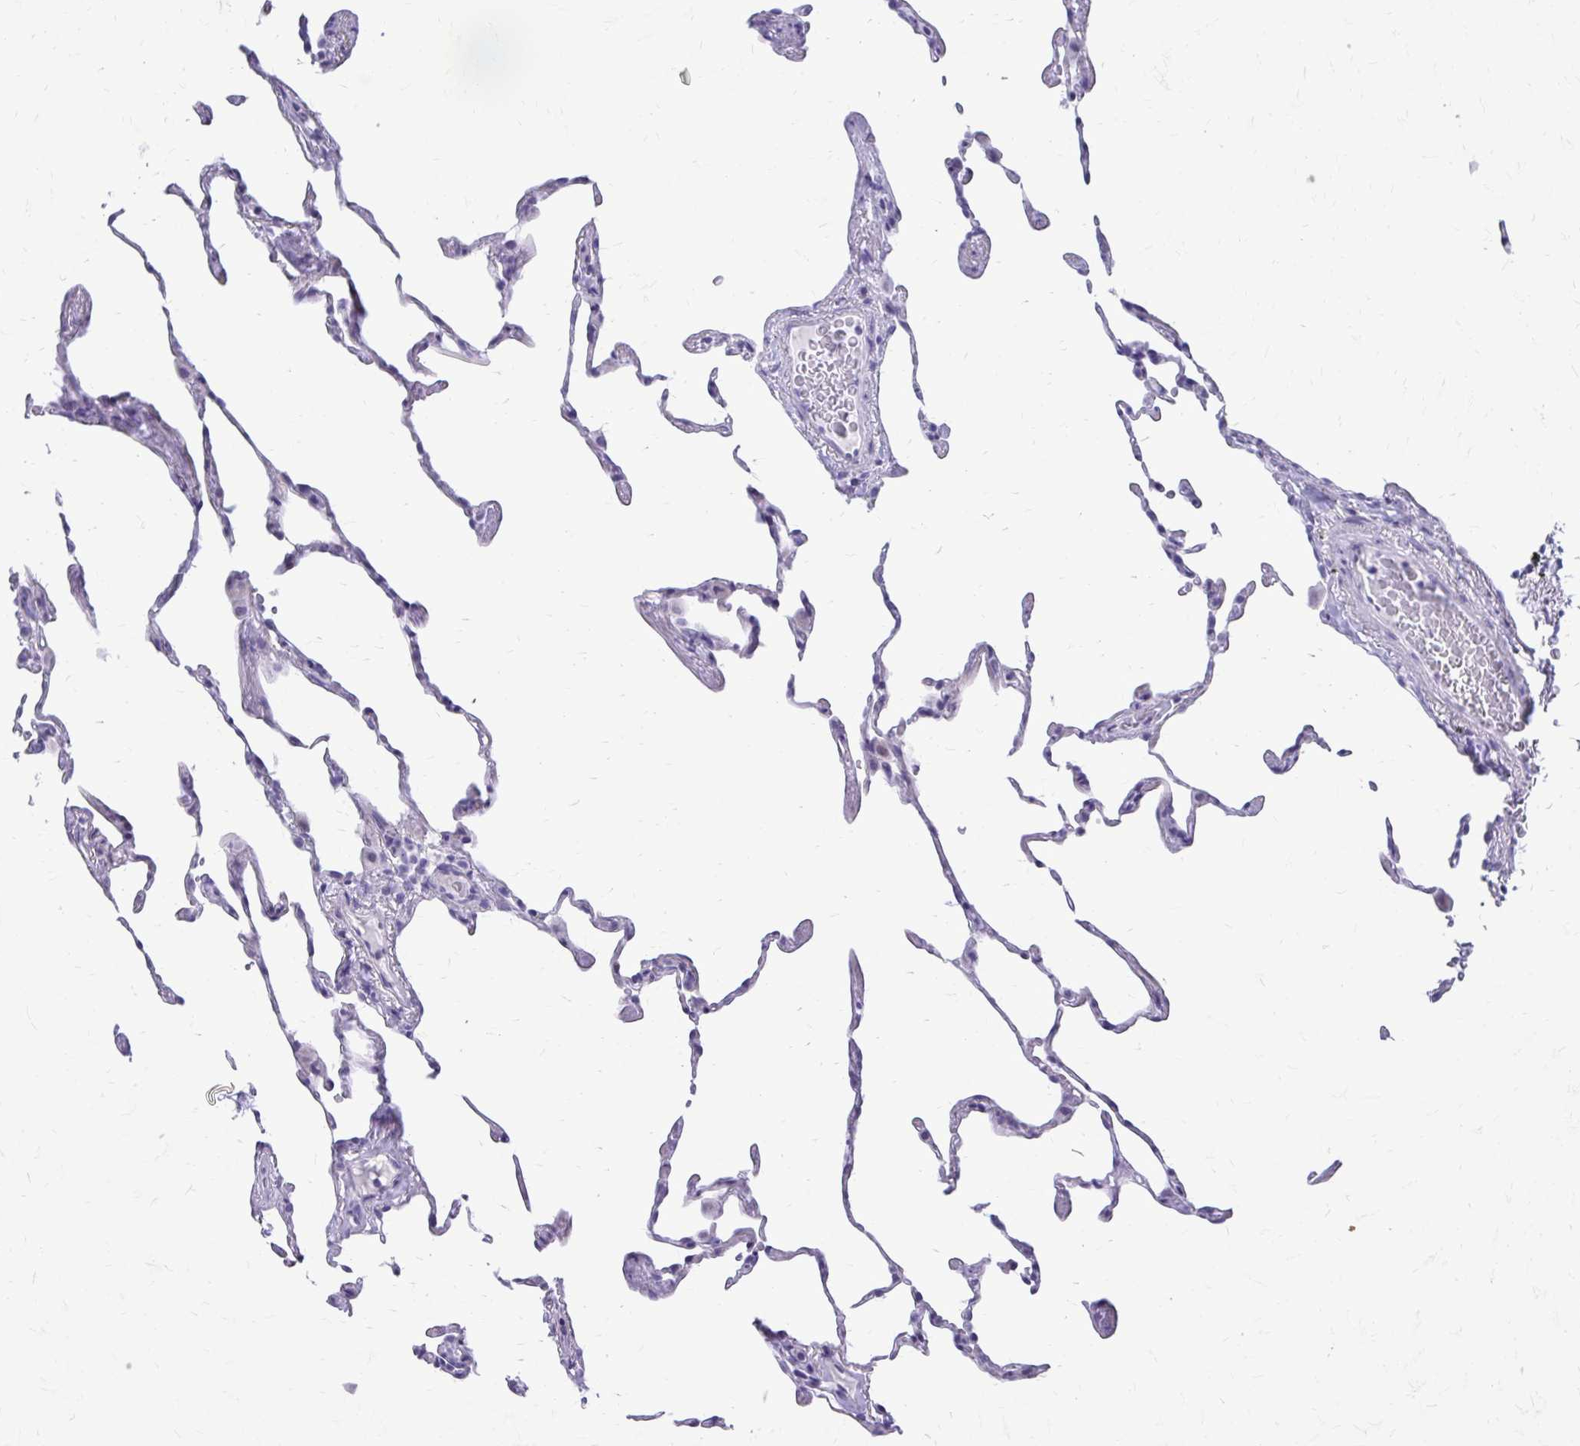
{"staining": {"intensity": "negative", "quantity": "none", "location": "none"}, "tissue": "lung", "cell_type": "Alveolar cells", "image_type": "normal", "snomed": [{"axis": "morphology", "description": "Normal tissue, NOS"}, {"axis": "topography", "description": "Lung"}], "caption": "Alveolar cells show no significant expression in normal lung. (Brightfield microscopy of DAB immunohistochemistry at high magnification).", "gene": "LCN15", "patient": {"sex": "female", "age": 57}}